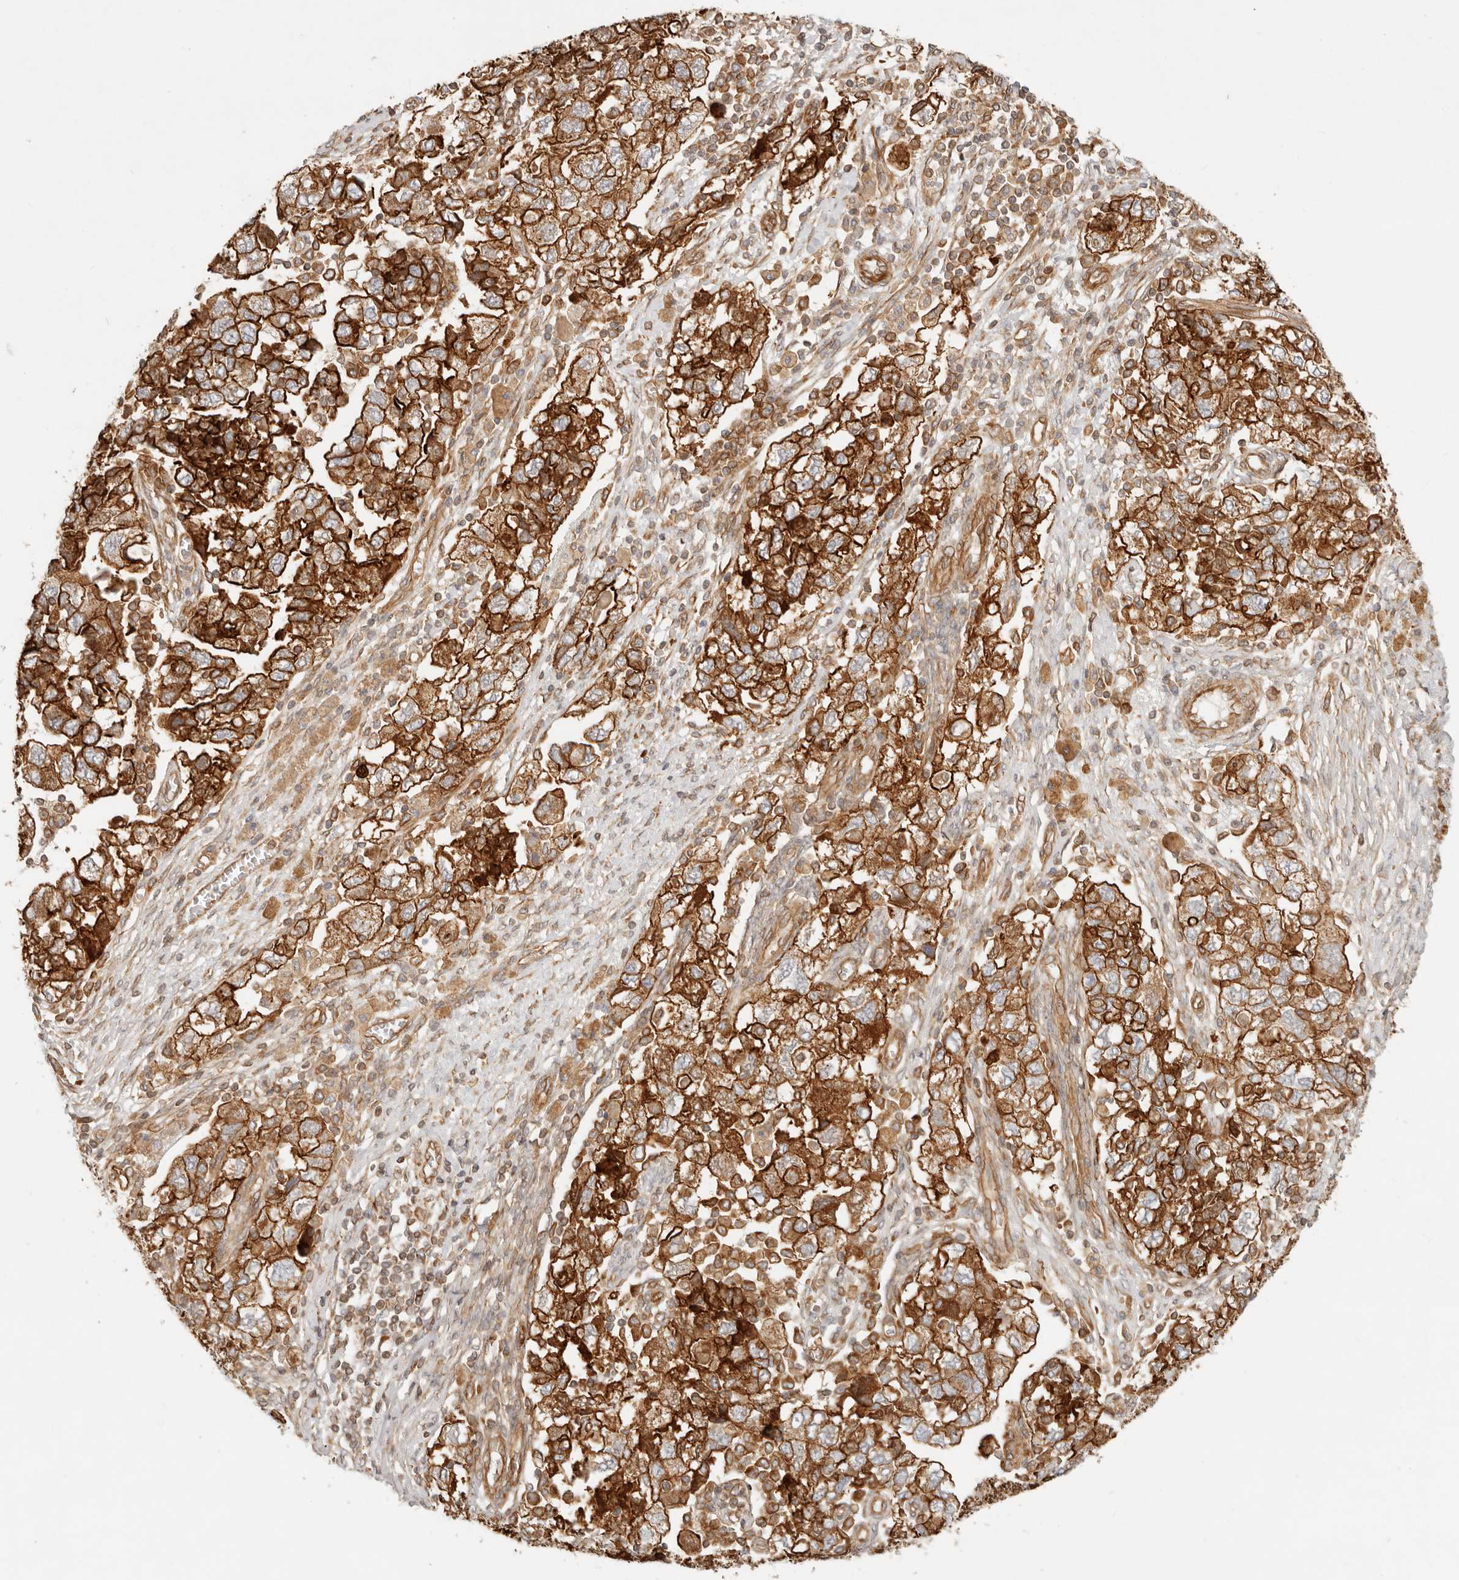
{"staining": {"intensity": "strong", "quantity": ">75%", "location": "cytoplasmic/membranous"}, "tissue": "ovarian cancer", "cell_type": "Tumor cells", "image_type": "cancer", "snomed": [{"axis": "morphology", "description": "Carcinoma, NOS"}, {"axis": "morphology", "description": "Cystadenocarcinoma, serous, NOS"}, {"axis": "topography", "description": "Ovary"}], "caption": "Immunohistochemistry staining of ovarian cancer, which displays high levels of strong cytoplasmic/membranous positivity in approximately >75% of tumor cells indicating strong cytoplasmic/membranous protein expression. The staining was performed using DAB (3,3'-diaminobenzidine) (brown) for protein detection and nuclei were counterstained in hematoxylin (blue).", "gene": "UFSP1", "patient": {"sex": "female", "age": 69}}